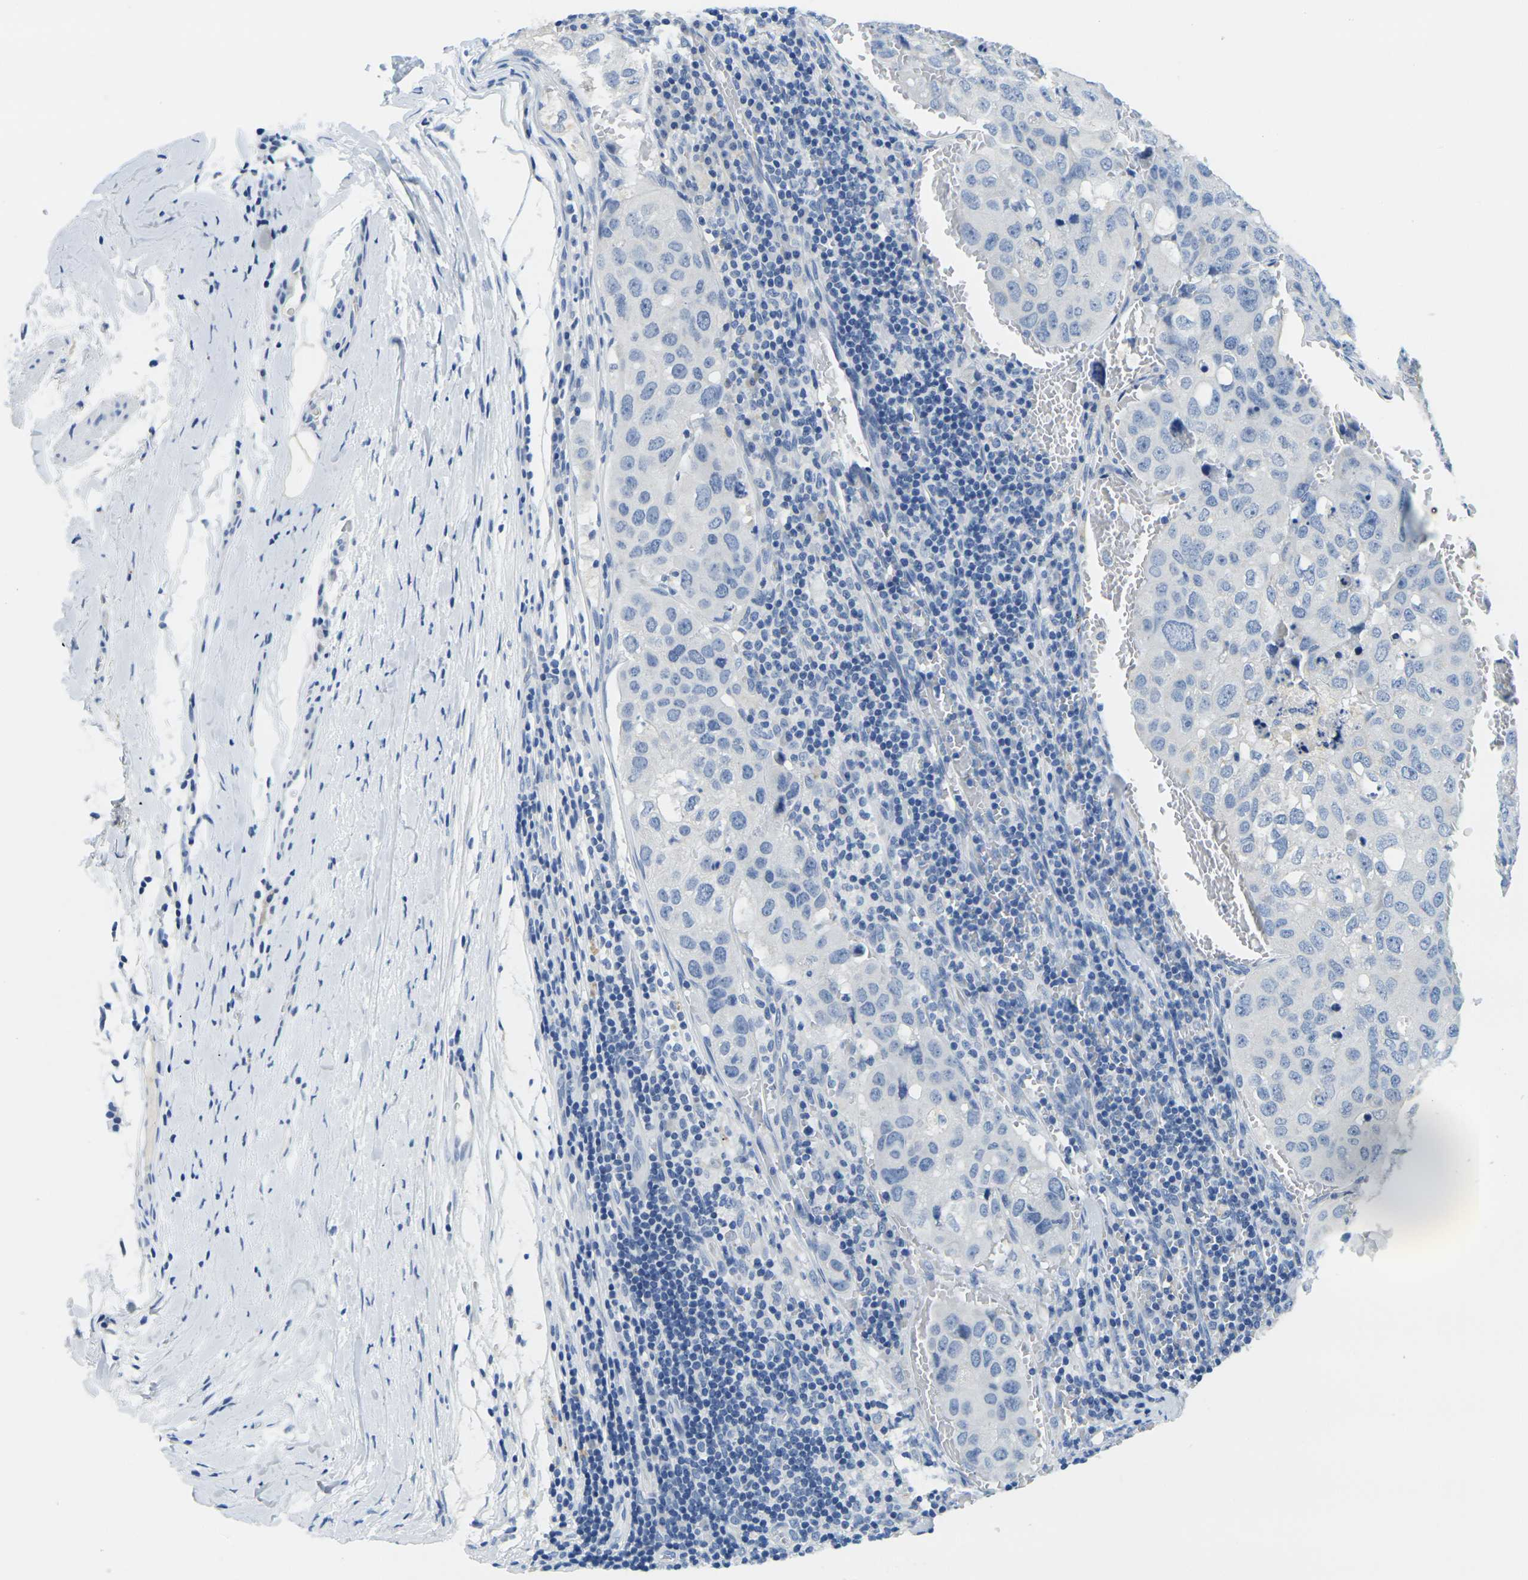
{"staining": {"intensity": "negative", "quantity": "none", "location": "none"}, "tissue": "urothelial cancer", "cell_type": "Tumor cells", "image_type": "cancer", "snomed": [{"axis": "morphology", "description": "Urothelial carcinoma, High grade"}, {"axis": "topography", "description": "Lymph node"}, {"axis": "topography", "description": "Urinary bladder"}], "caption": "Immunohistochemical staining of urothelial cancer exhibits no significant staining in tumor cells.", "gene": "FAM3D", "patient": {"sex": "male", "age": 51}}